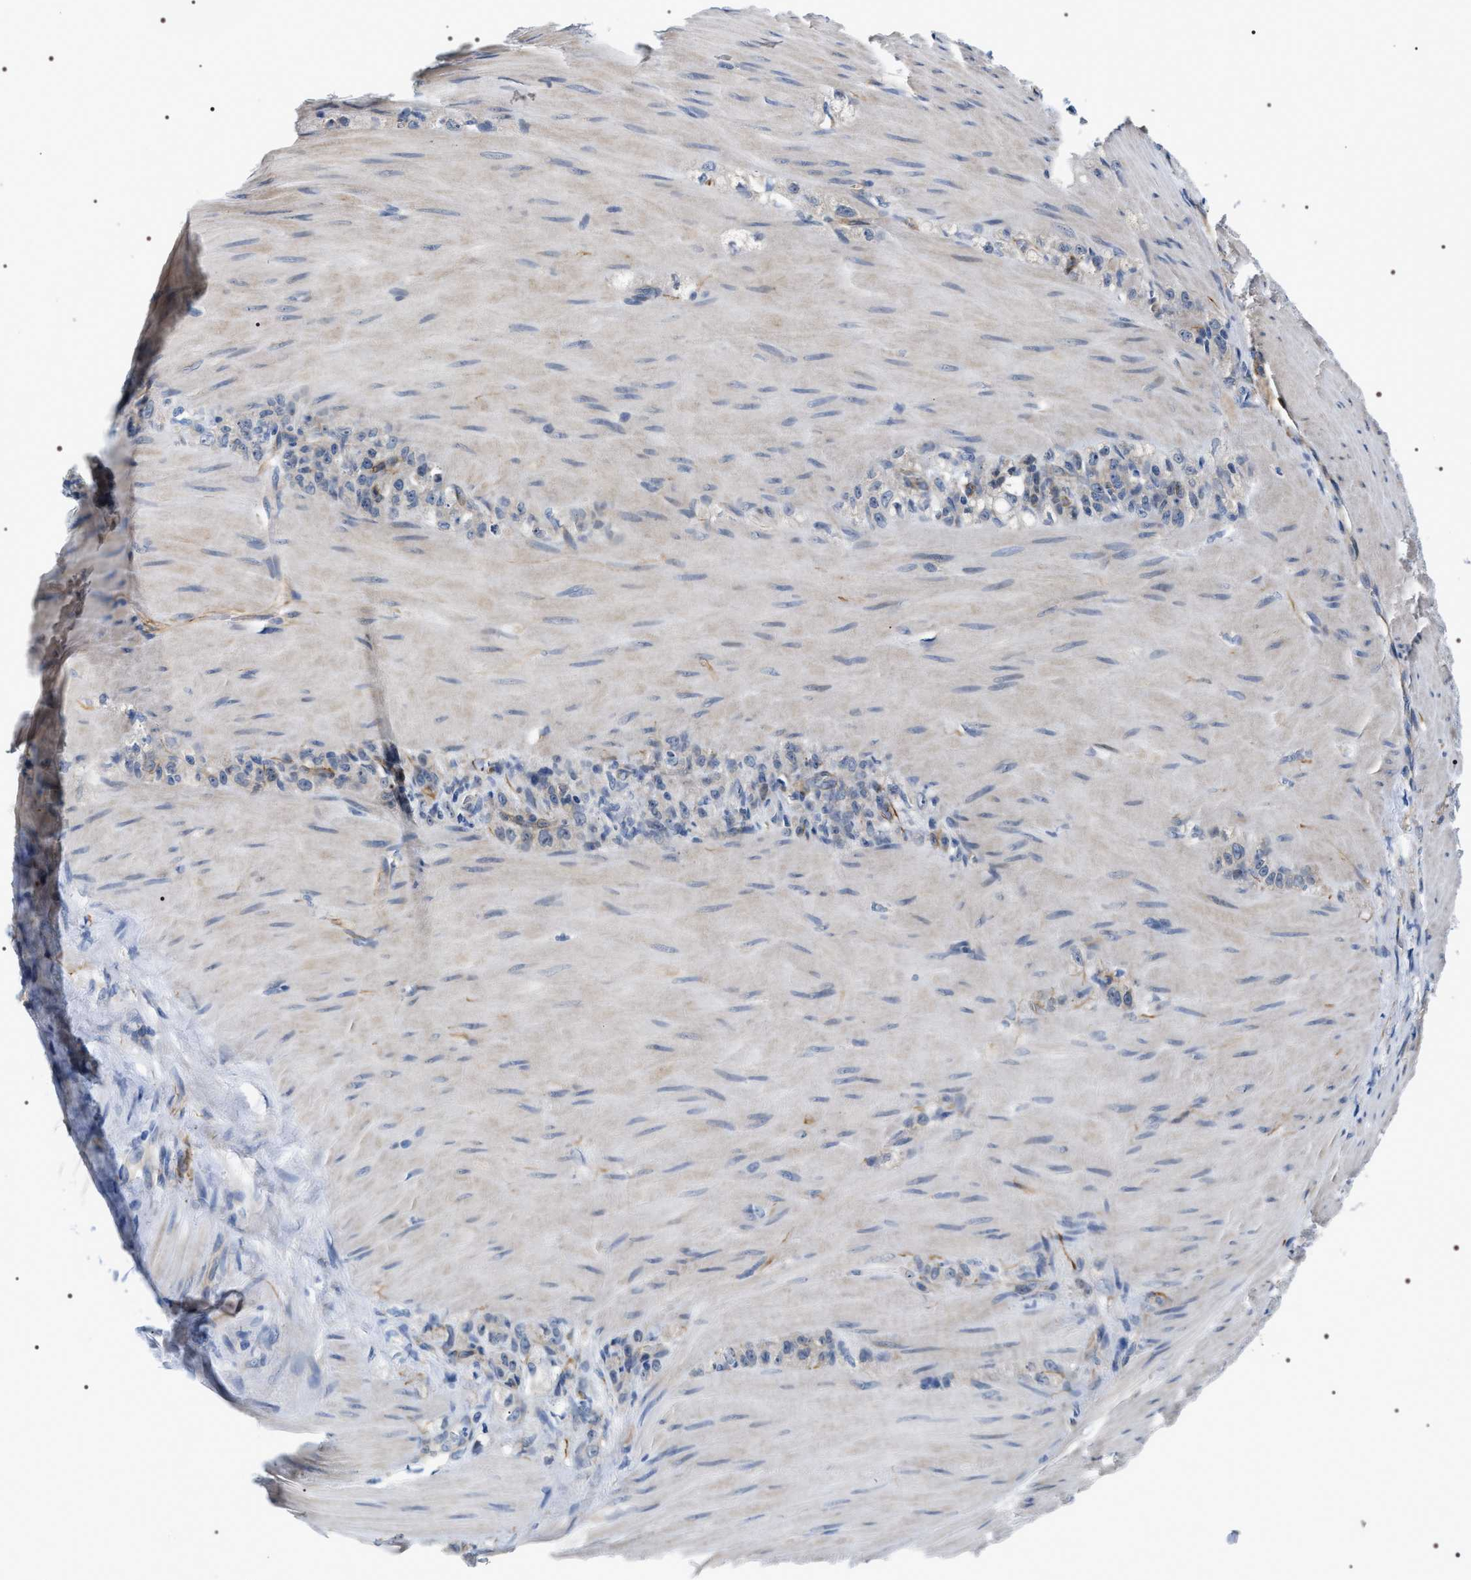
{"staining": {"intensity": "negative", "quantity": "none", "location": "none"}, "tissue": "stomach cancer", "cell_type": "Tumor cells", "image_type": "cancer", "snomed": [{"axis": "morphology", "description": "Normal tissue, NOS"}, {"axis": "morphology", "description": "Adenocarcinoma, NOS"}, {"axis": "topography", "description": "Stomach"}], "caption": "DAB immunohistochemical staining of human stomach cancer exhibits no significant positivity in tumor cells.", "gene": "PKD1L1", "patient": {"sex": "male", "age": 82}}